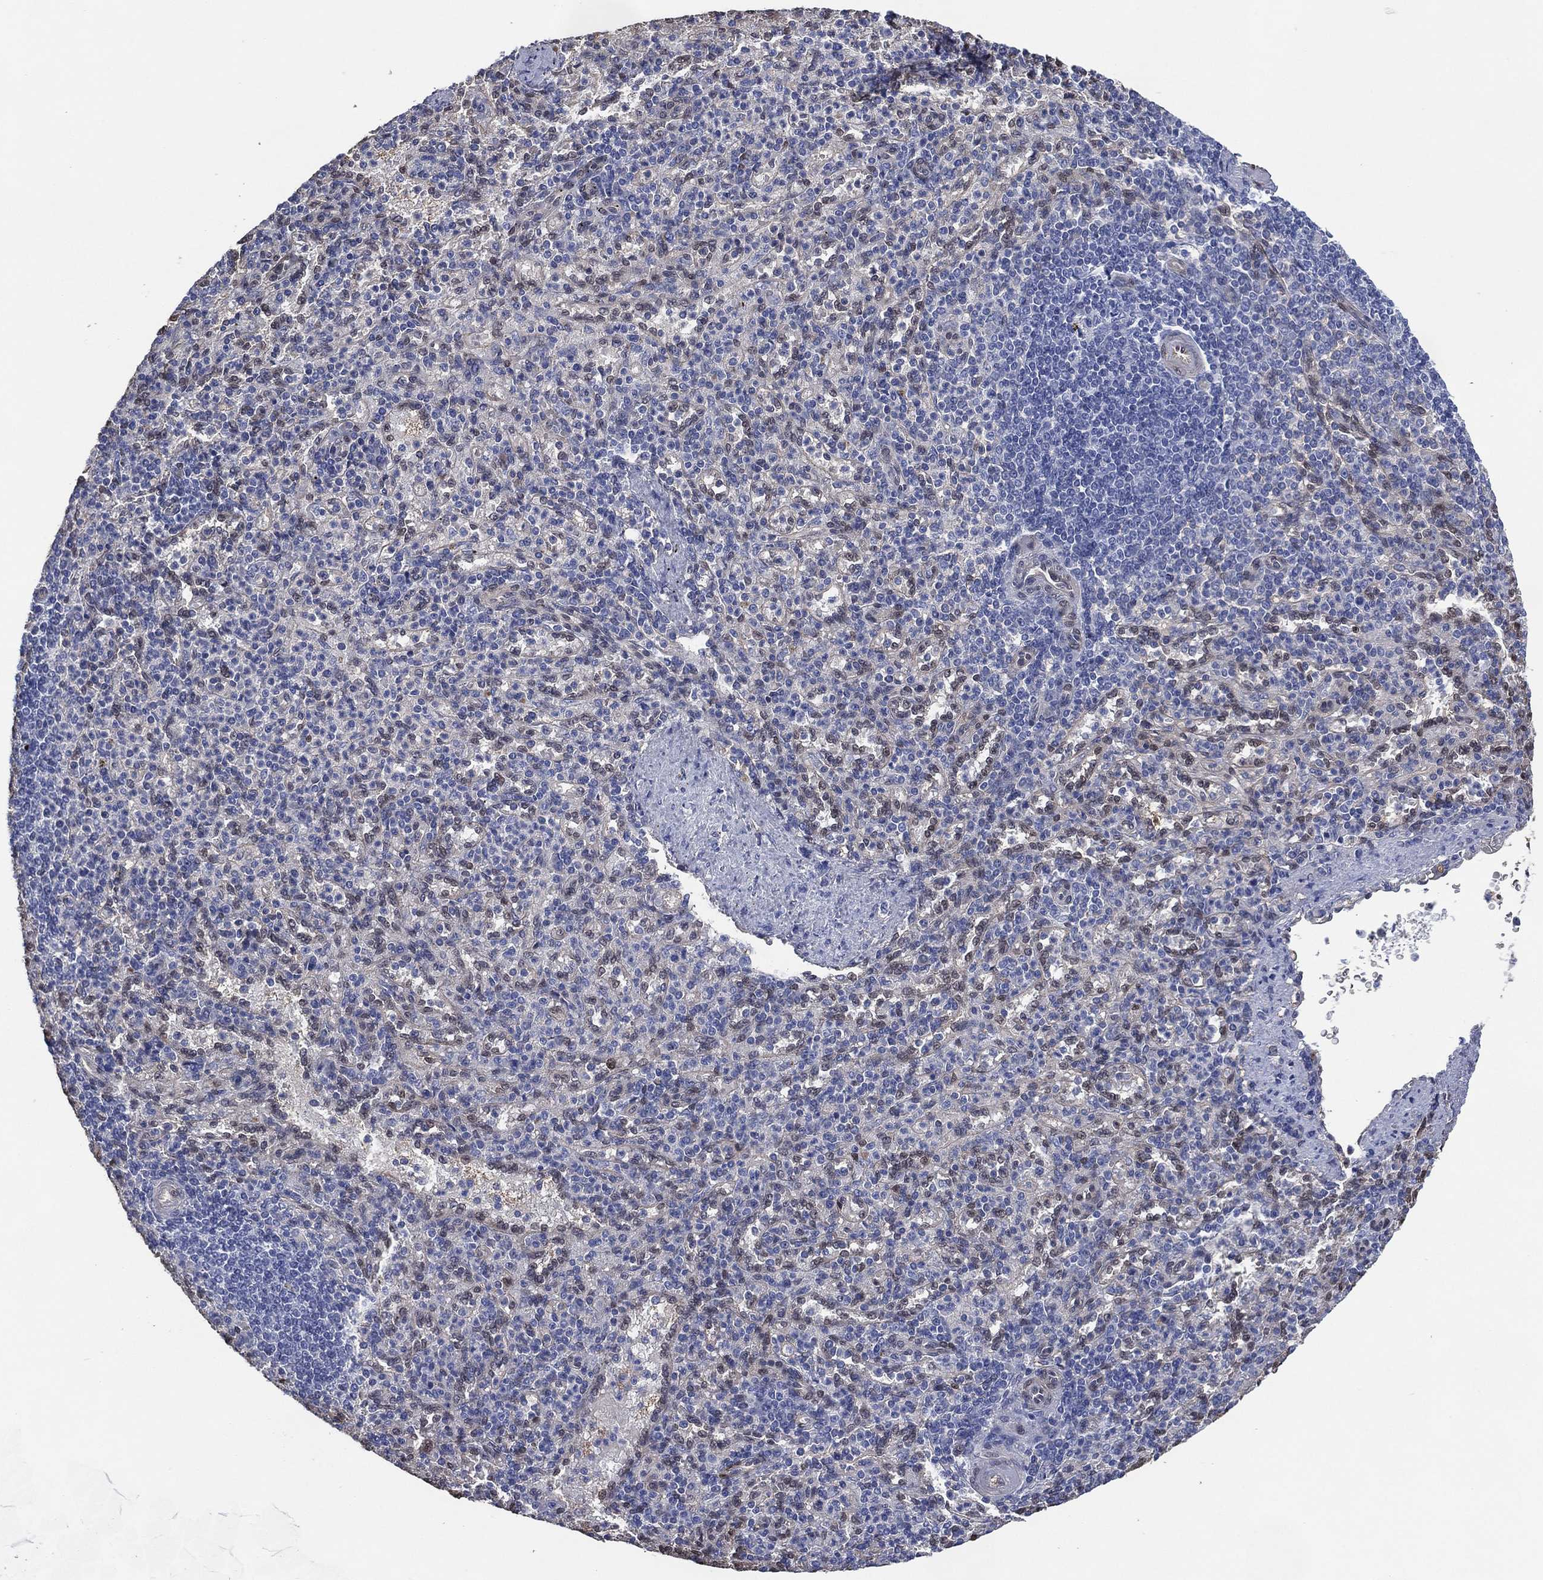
{"staining": {"intensity": "negative", "quantity": "none", "location": "none"}, "tissue": "spleen", "cell_type": "Cells in red pulp", "image_type": "normal", "snomed": [{"axis": "morphology", "description": "Normal tissue, NOS"}, {"axis": "topography", "description": "Spleen"}], "caption": "A high-resolution photomicrograph shows immunohistochemistry staining of benign spleen, which shows no significant positivity in cells in red pulp.", "gene": "AK1", "patient": {"sex": "female", "age": 74}}